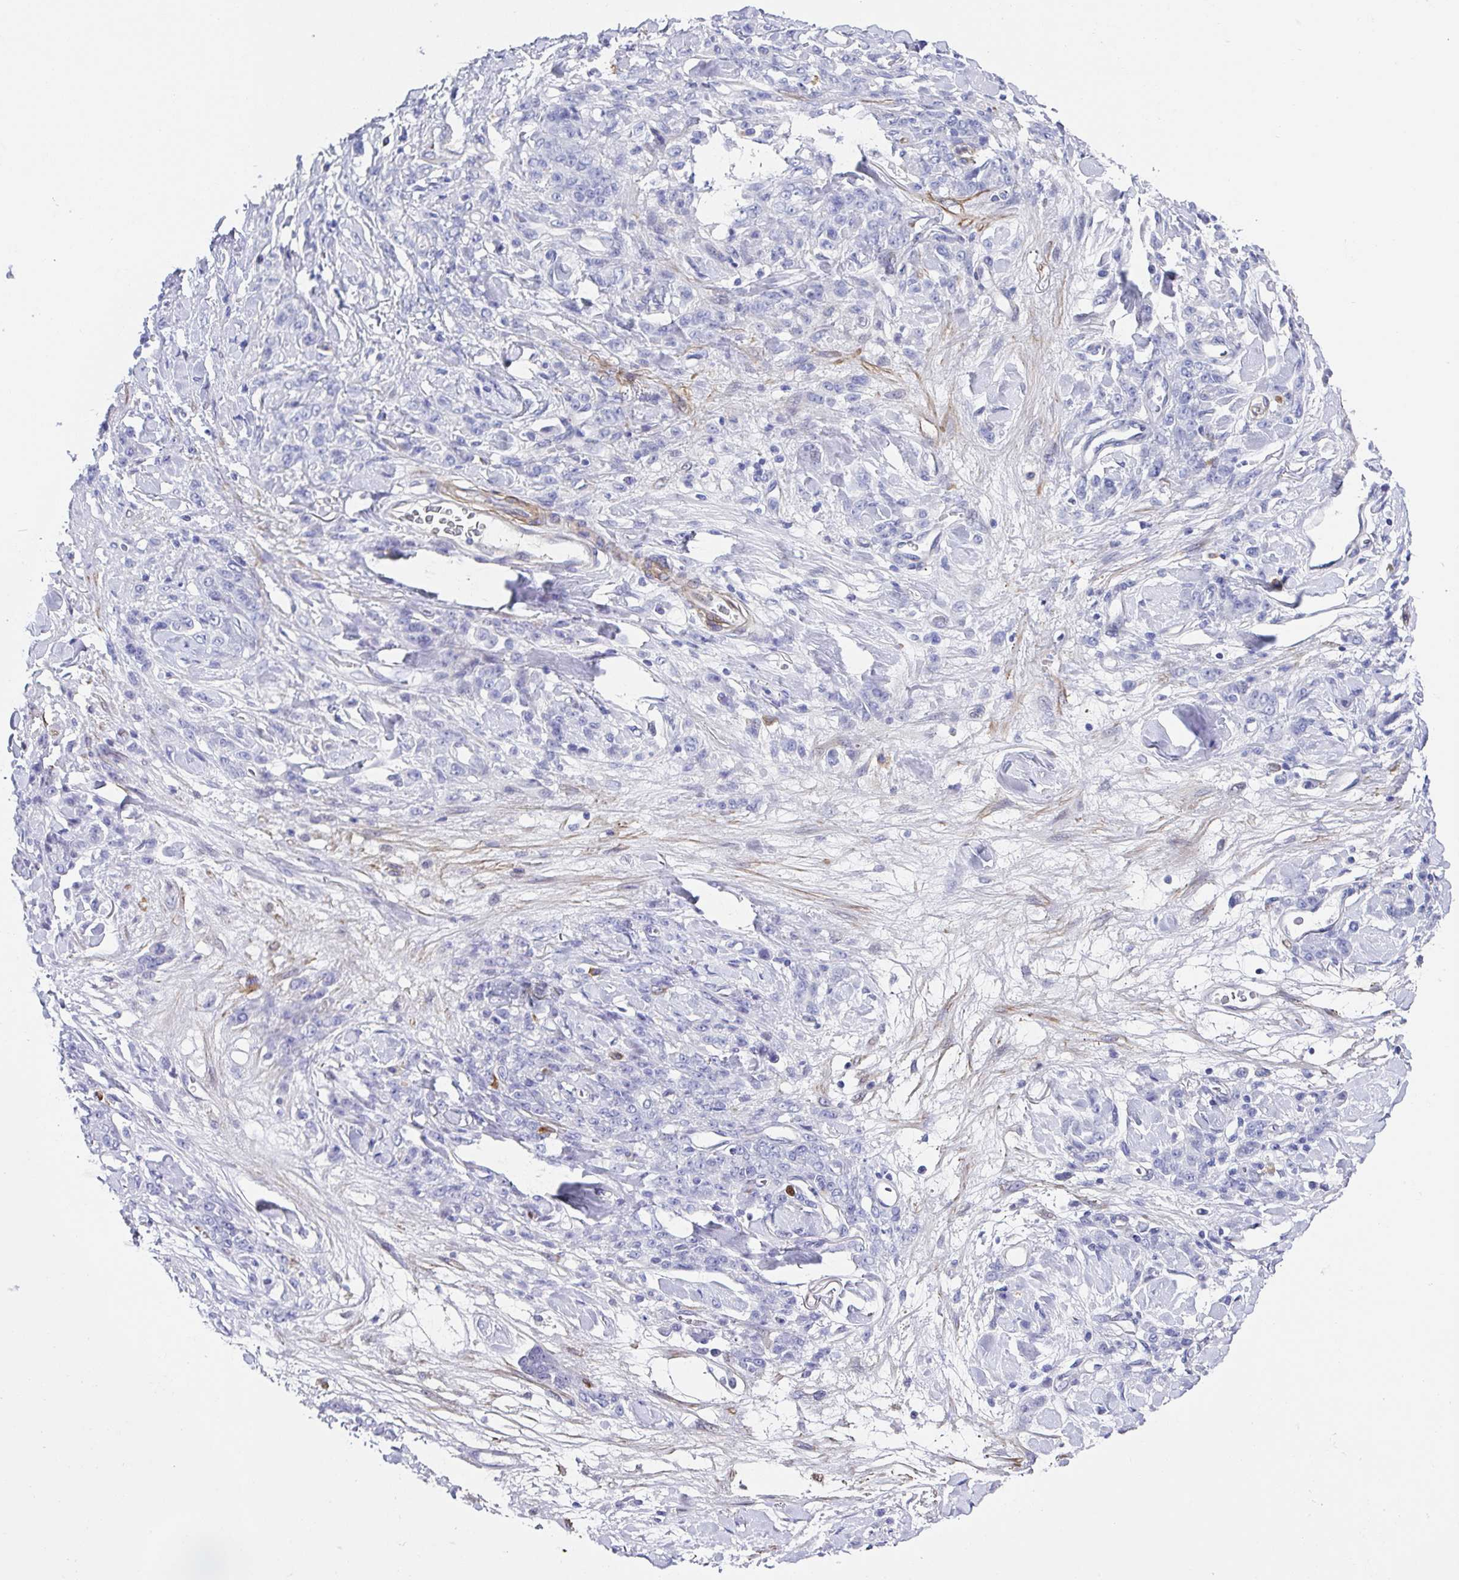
{"staining": {"intensity": "negative", "quantity": "none", "location": "none"}, "tissue": "stomach cancer", "cell_type": "Tumor cells", "image_type": "cancer", "snomed": [{"axis": "morphology", "description": "Normal tissue, NOS"}, {"axis": "morphology", "description": "Adenocarcinoma, NOS"}, {"axis": "topography", "description": "Stomach"}], "caption": "Stomach cancer (adenocarcinoma) was stained to show a protein in brown. There is no significant positivity in tumor cells.", "gene": "PPFIA4", "patient": {"sex": "male", "age": 82}}